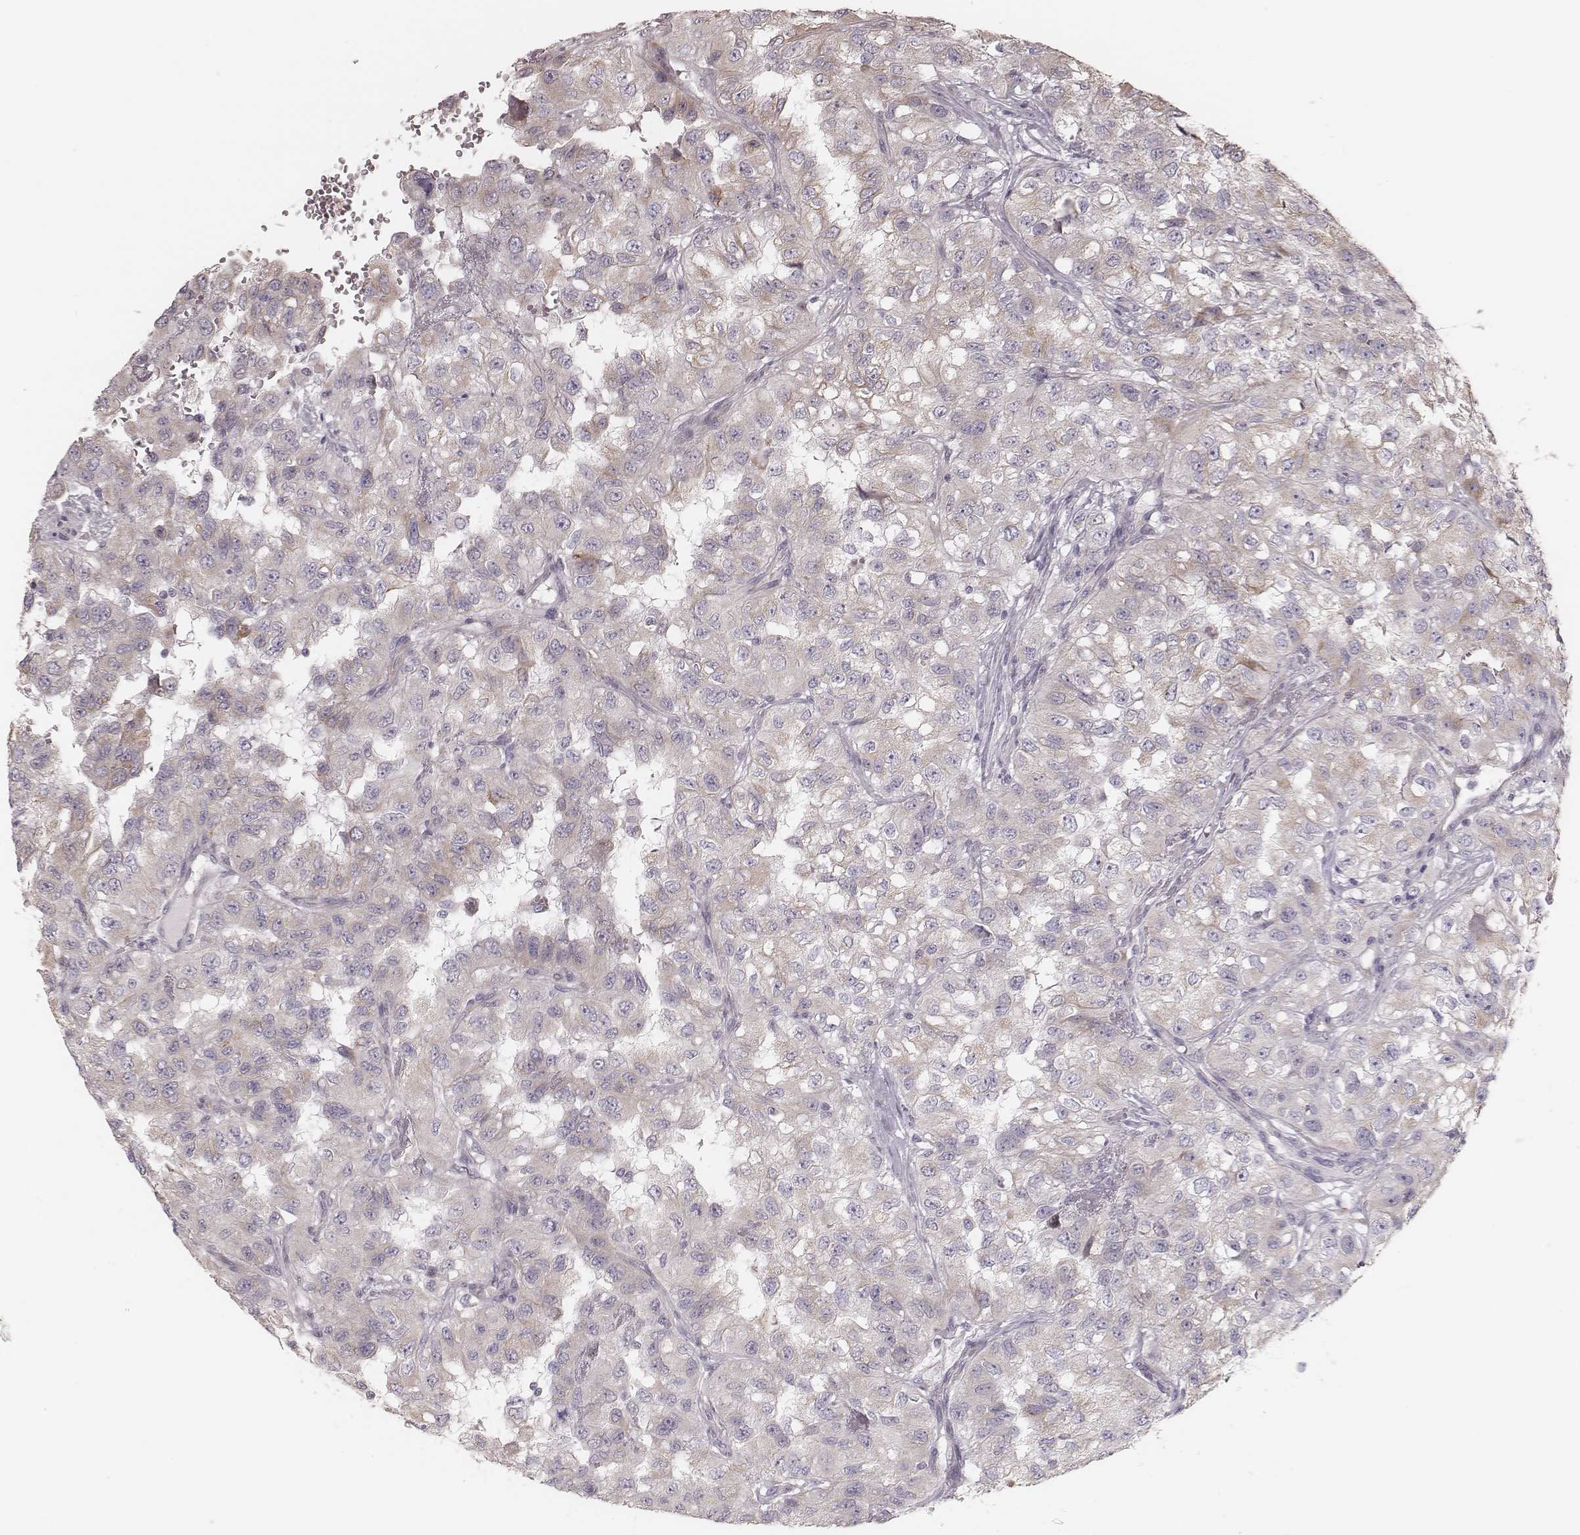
{"staining": {"intensity": "weak", "quantity": "25%-75%", "location": "cytoplasmic/membranous"}, "tissue": "renal cancer", "cell_type": "Tumor cells", "image_type": "cancer", "snomed": [{"axis": "morphology", "description": "Adenocarcinoma, NOS"}, {"axis": "topography", "description": "Kidney"}], "caption": "Renal cancer (adenocarcinoma) stained with a brown dye displays weak cytoplasmic/membranous positive expression in about 25%-75% of tumor cells.", "gene": "KIF5C", "patient": {"sex": "male", "age": 64}}